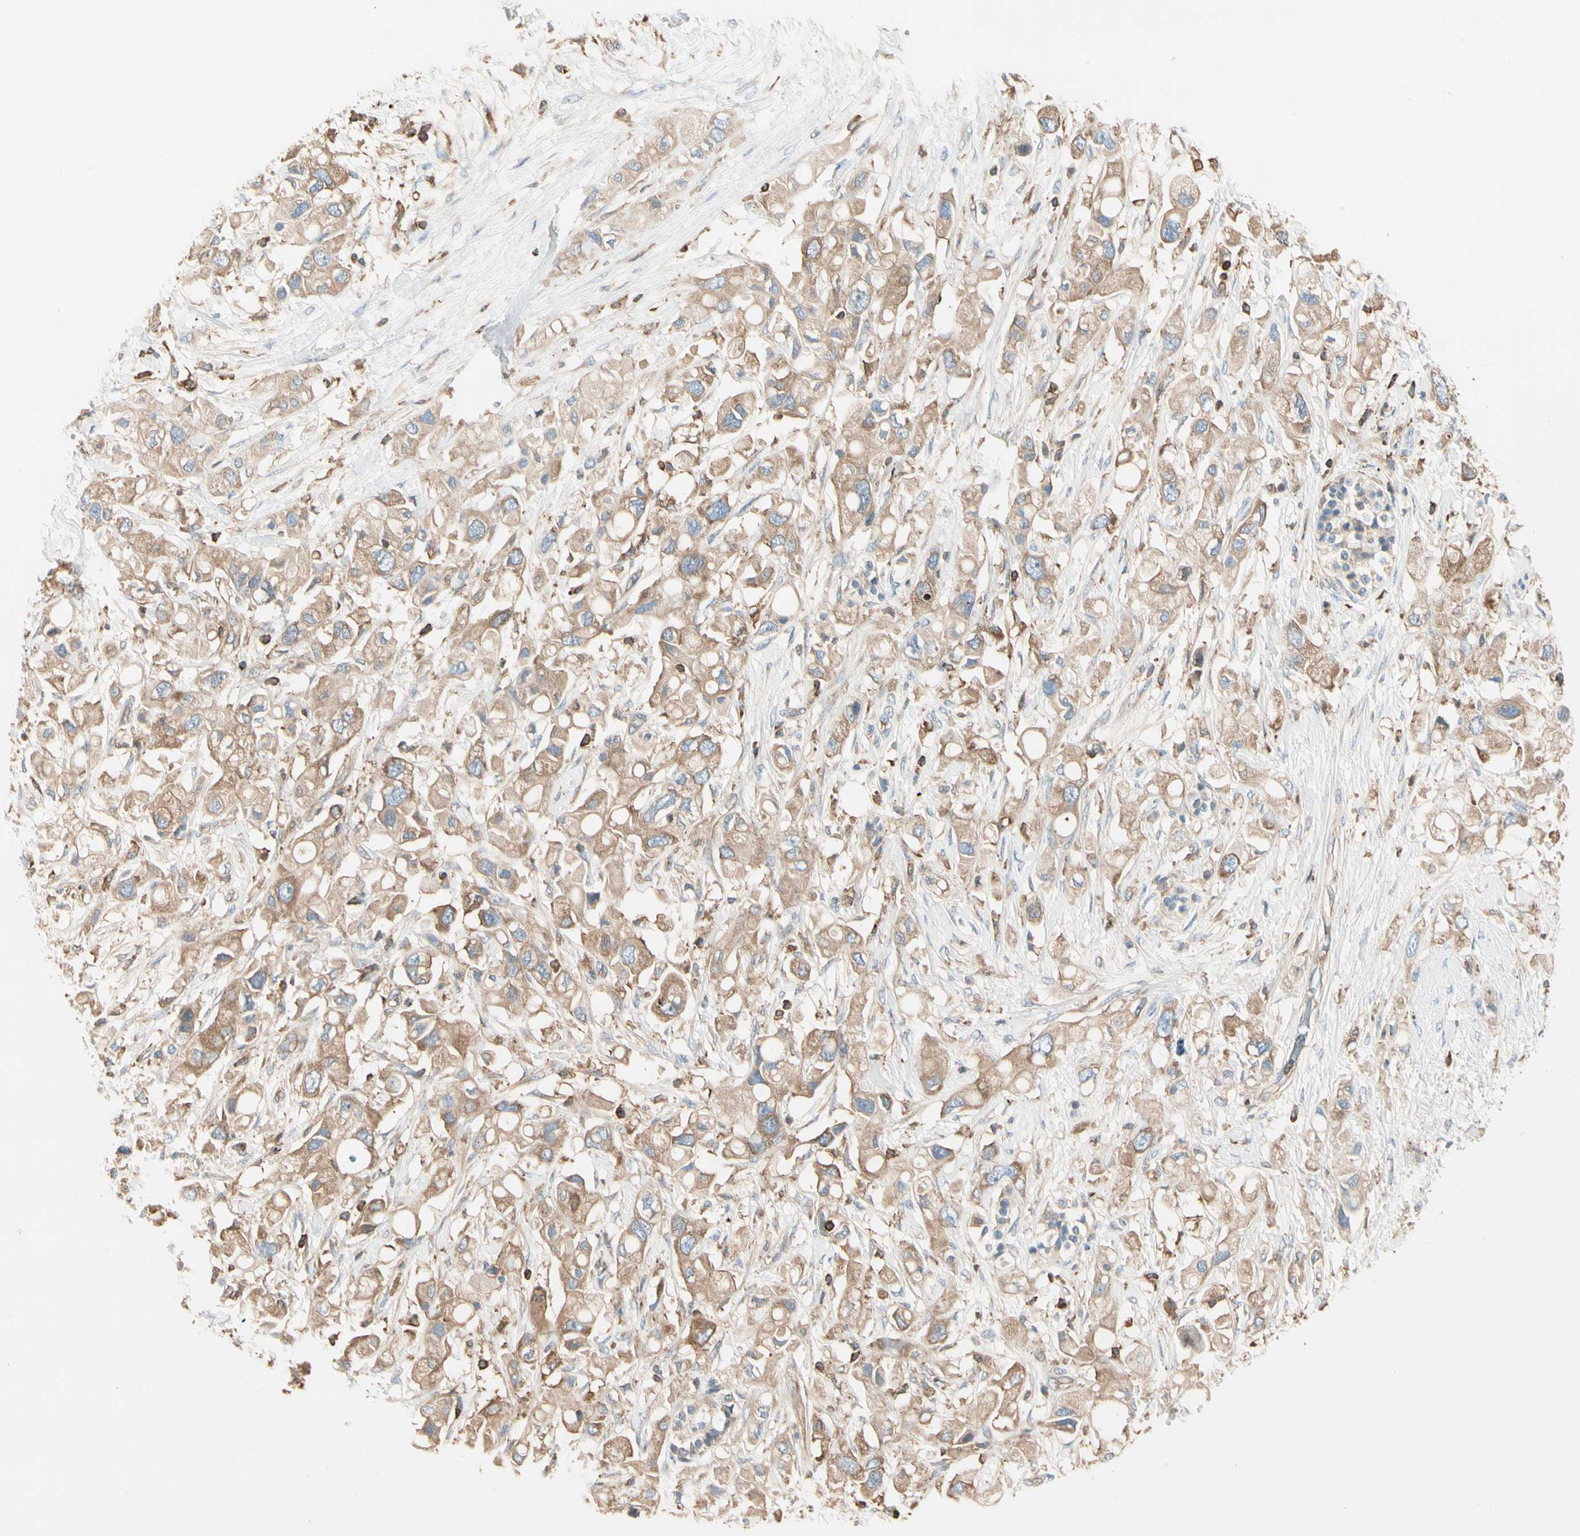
{"staining": {"intensity": "weak", "quantity": ">75%", "location": "cytoplasmic/membranous"}, "tissue": "pancreatic cancer", "cell_type": "Tumor cells", "image_type": "cancer", "snomed": [{"axis": "morphology", "description": "Adenocarcinoma, NOS"}, {"axis": "topography", "description": "Pancreas"}], "caption": "Immunohistochemical staining of human adenocarcinoma (pancreatic) reveals low levels of weak cytoplasmic/membranous expression in about >75% of tumor cells.", "gene": "CAPZA2", "patient": {"sex": "female", "age": 56}}